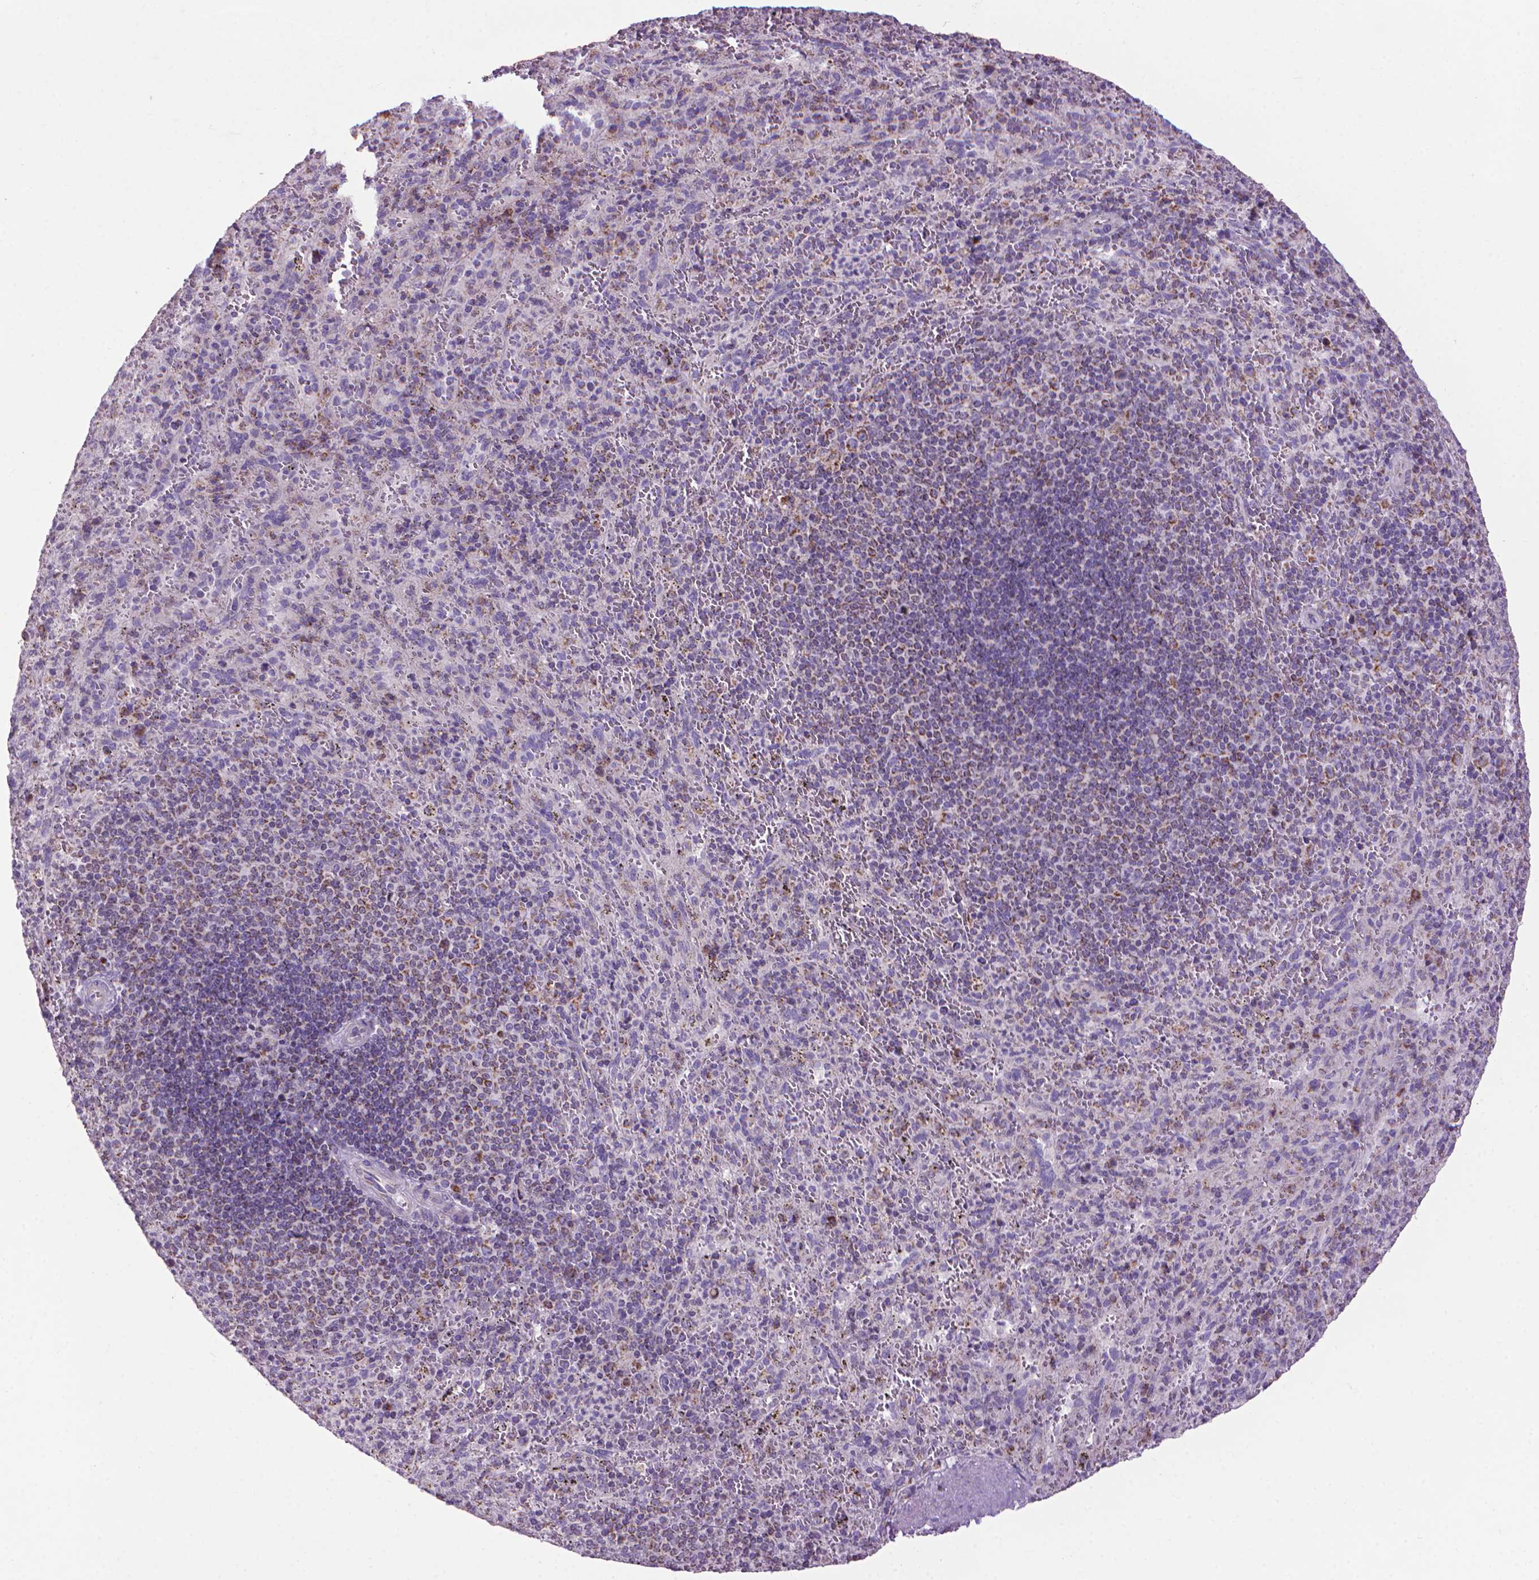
{"staining": {"intensity": "negative", "quantity": "none", "location": "none"}, "tissue": "spleen", "cell_type": "Cells in red pulp", "image_type": "normal", "snomed": [{"axis": "morphology", "description": "Normal tissue, NOS"}, {"axis": "topography", "description": "Spleen"}], "caption": "An immunohistochemistry micrograph of normal spleen is shown. There is no staining in cells in red pulp of spleen. (DAB (3,3'-diaminobenzidine) IHC, high magnification).", "gene": "VDAC1", "patient": {"sex": "male", "age": 57}}